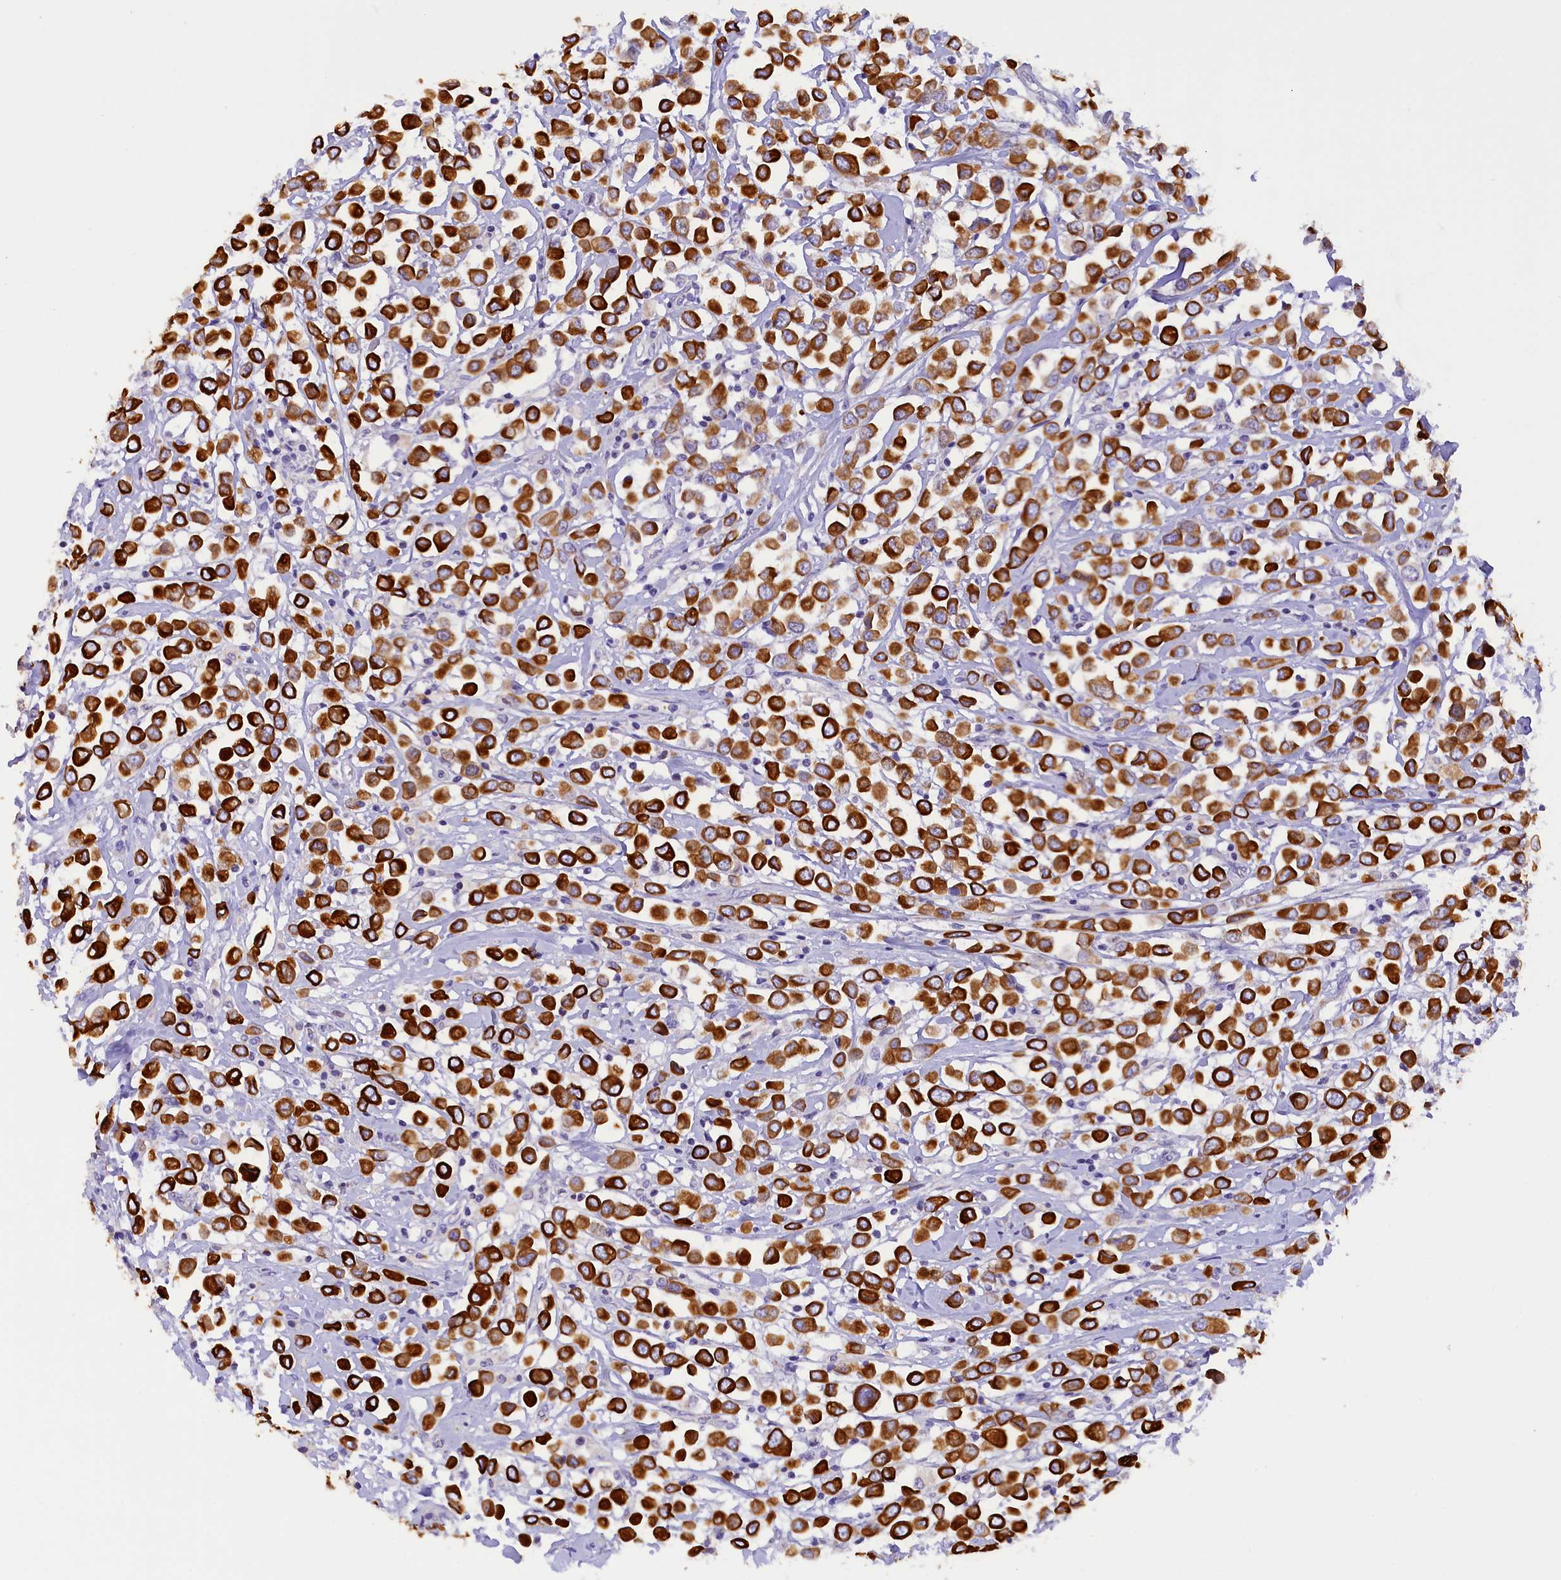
{"staining": {"intensity": "strong", "quantity": ">75%", "location": "cytoplasmic/membranous"}, "tissue": "breast cancer", "cell_type": "Tumor cells", "image_type": "cancer", "snomed": [{"axis": "morphology", "description": "Duct carcinoma"}, {"axis": "topography", "description": "Breast"}], "caption": "About >75% of tumor cells in human infiltrating ductal carcinoma (breast) display strong cytoplasmic/membranous protein expression as visualized by brown immunohistochemical staining.", "gene": "PKIA", "patient": {"sex": "female", "age": 61}}